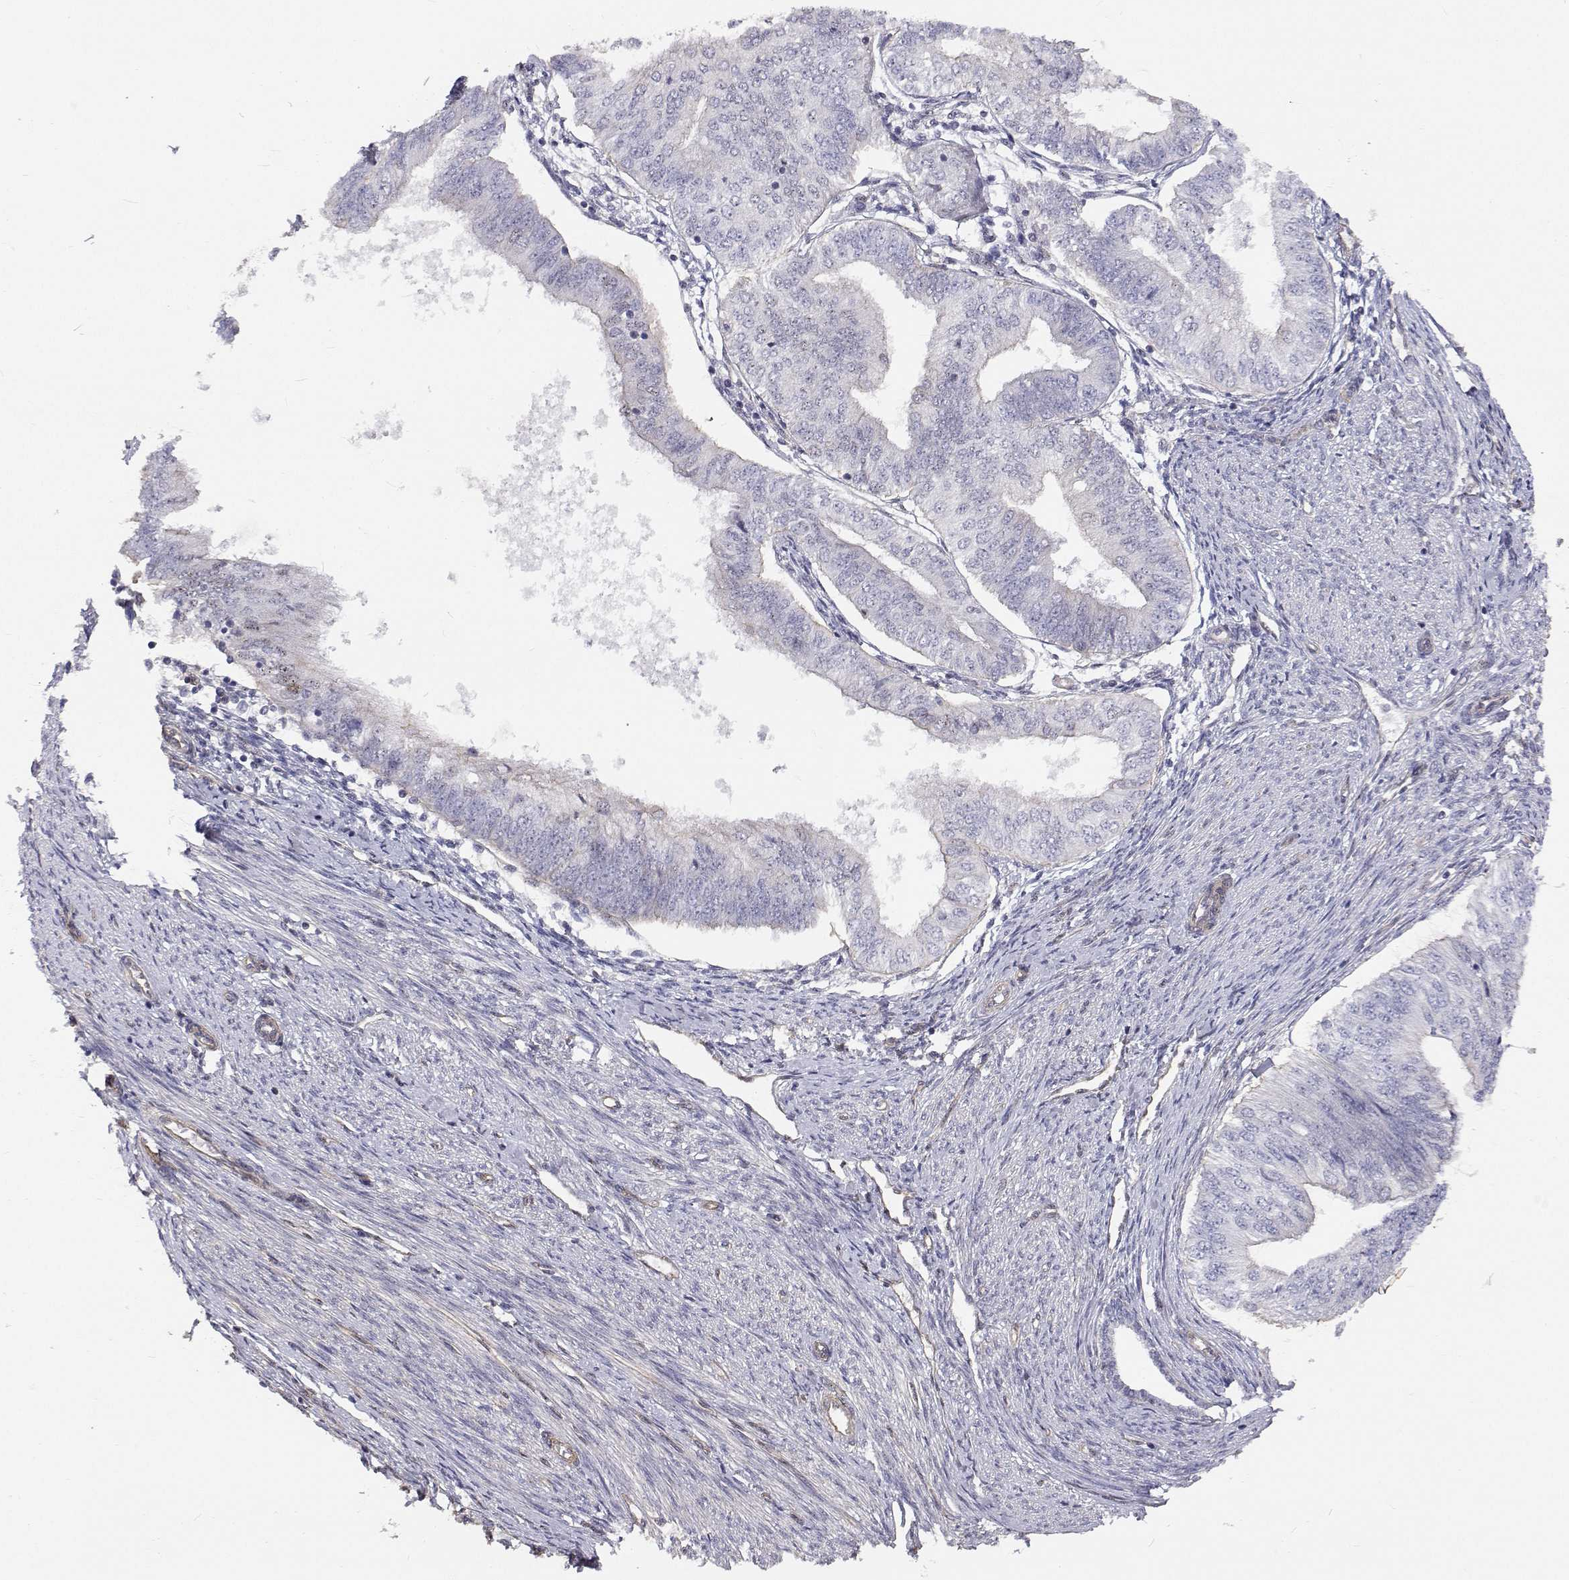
{"staining": {"intensity": "negative", "quantity": "none", "location": "none"}, "tissue": "endometrial cancer", "cell_type": "Tumor cells", "image_type": "cancer", "snomed": [{"axis": "morphology", "description": "Adenocarcinoma, NOS"}, {"axis": "topography", "description": "Endometrium"}], "caption": "High magnification brightfield microscopy of endometrial cancer (adenocarcinoma) stained with DAB (3,3'-diaminobenzidine) (brown) and counterstained with hematoxylin (blue): tumor cells show no significant expression. The staining was performed using DAB (3,3'-diaminobenzidine) to visualize the protein expression in brown, while the nuclei were stained in blue with hematoxylin (Magnification: 20x).", "gene": "GSDMA", "patient": {"sex": "female", "age": 58}}